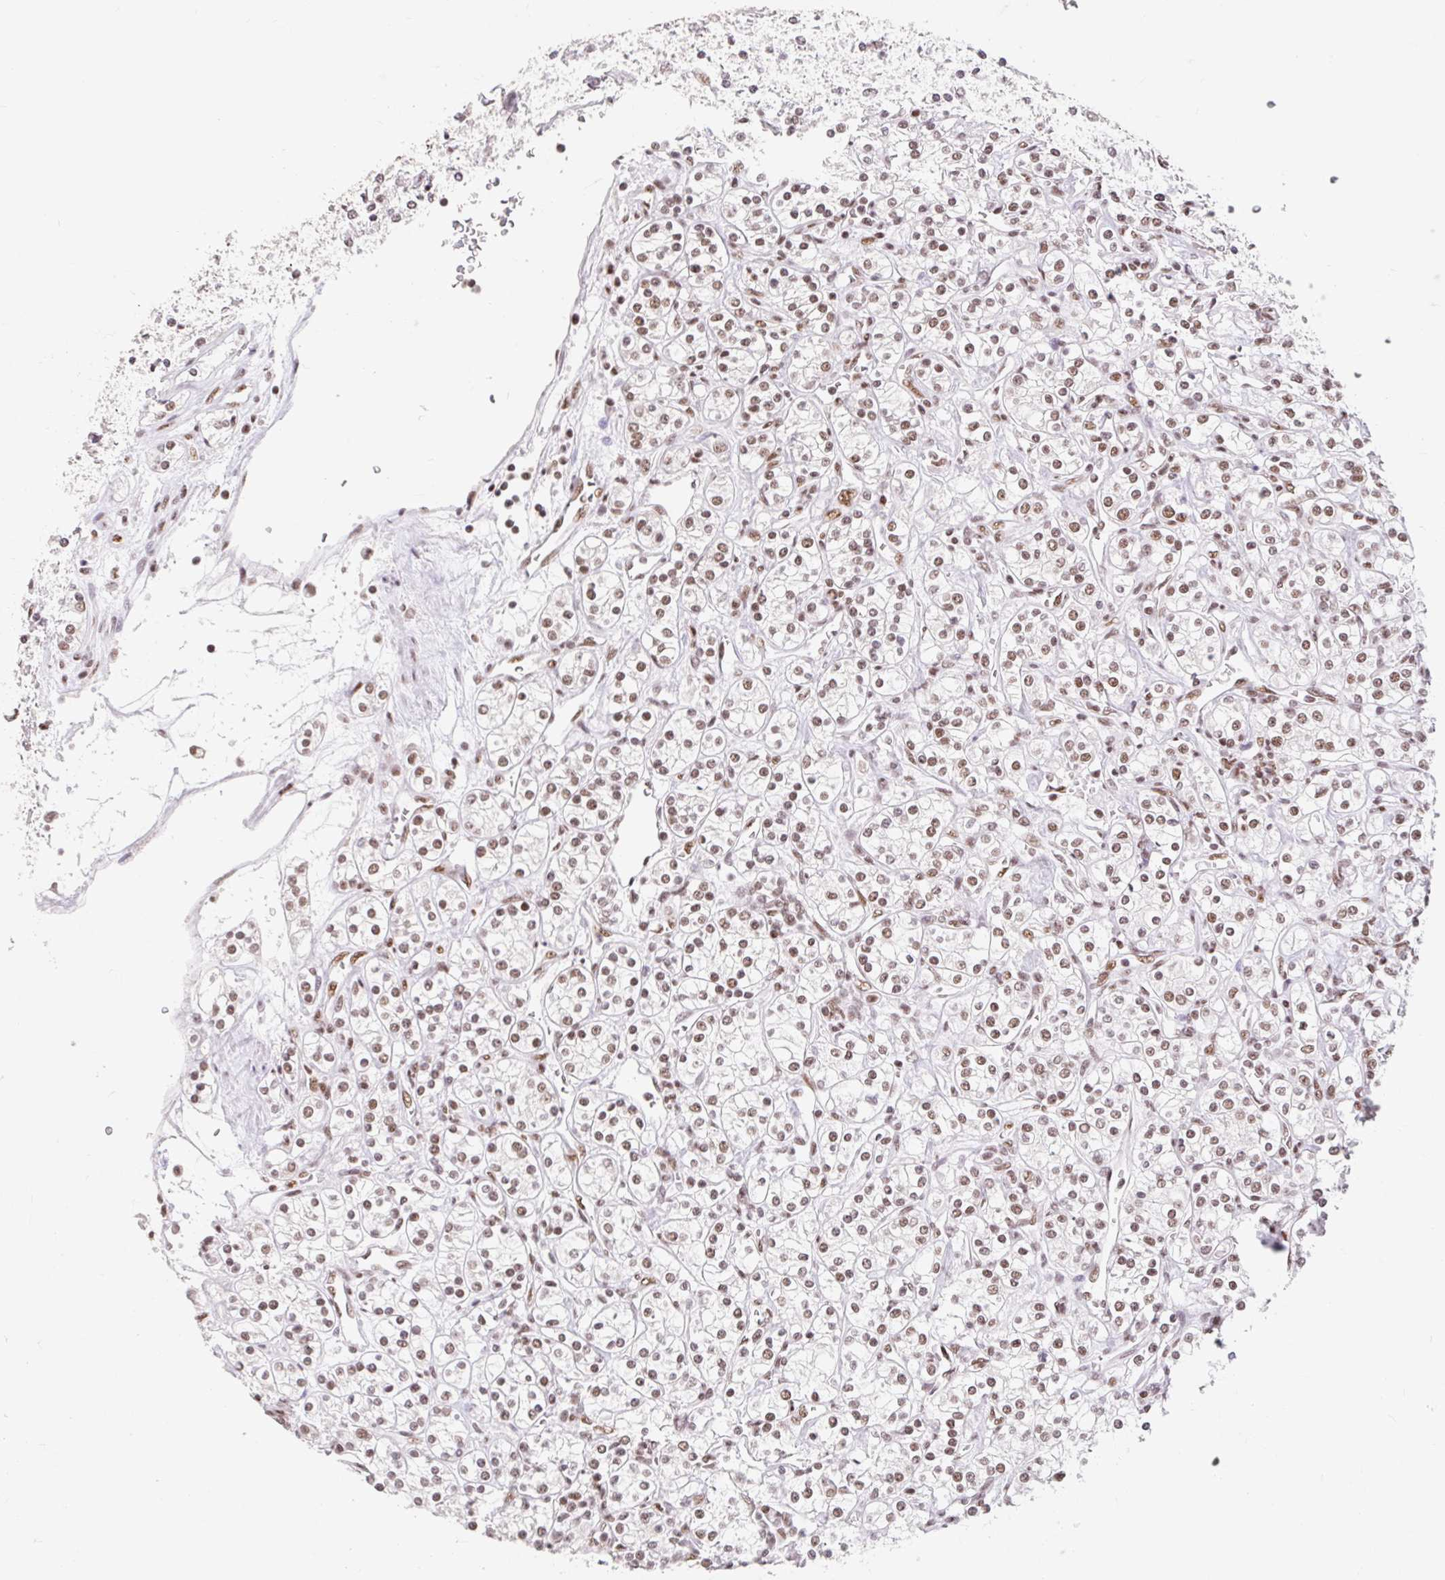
{"staining": {"intensity": "moderate", "quantity": ">75%", "location": "nuclear"}, "tissue": "renal cancer", "cell_type": "Tumor cells", "image_type": "cancer", "snomed": [{"axis": "morphology", "description": "Adenocarcinoma, NOS"}, {"axis": "topography", "description": "Kidney"}], "caption": "This is an image of IHC staining of renal cancer (adenocarcinoma), which shows moderate staining in the nuclear of tumor cells.", "gene": "SRSF10", "patient": {"sex": "male", "age": 77}}